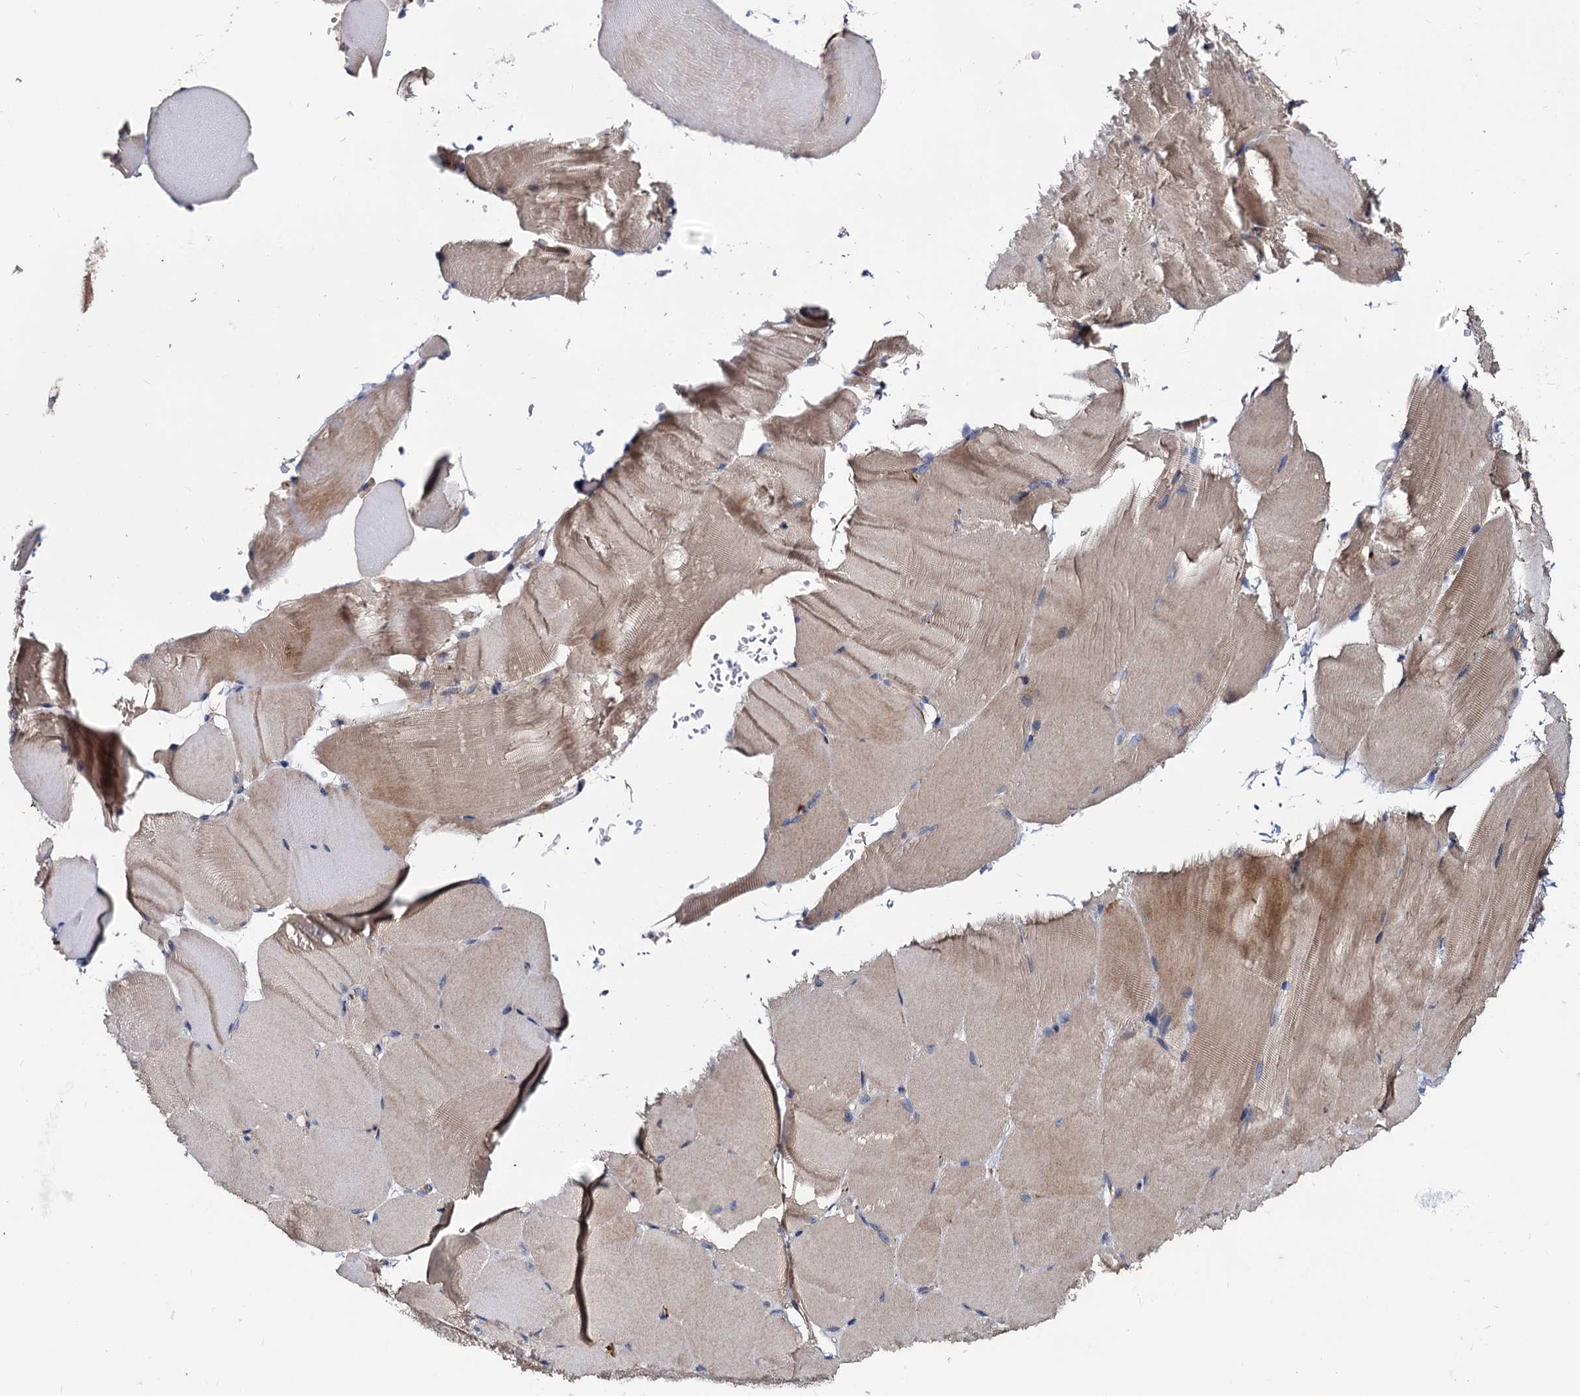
{"staining": {"intensity": "weak", "quantity": ">75%", "location": "cytoplasmic/membranous"}, "tissue": "skeletal muscle", "cell_type": "Myocytes", "image_type": "normal", "snomed": [{"axis": "morphology", "description": "Normal tissue, NOS"}, {"axis": "topography", "description": "Skeletal muscle"}, {"axis": "topography", "description": "Parathyroid gland"}], "caption": "Myocytes demonstrate weak cytoplasmic/membranous staining in approximately >75% of cells in unremarkable skeletal muscle. (IHC, brightfield microscopy, high magnification).", "gene": "CEP192", "patient": {"sex": "female", "age": 37}}